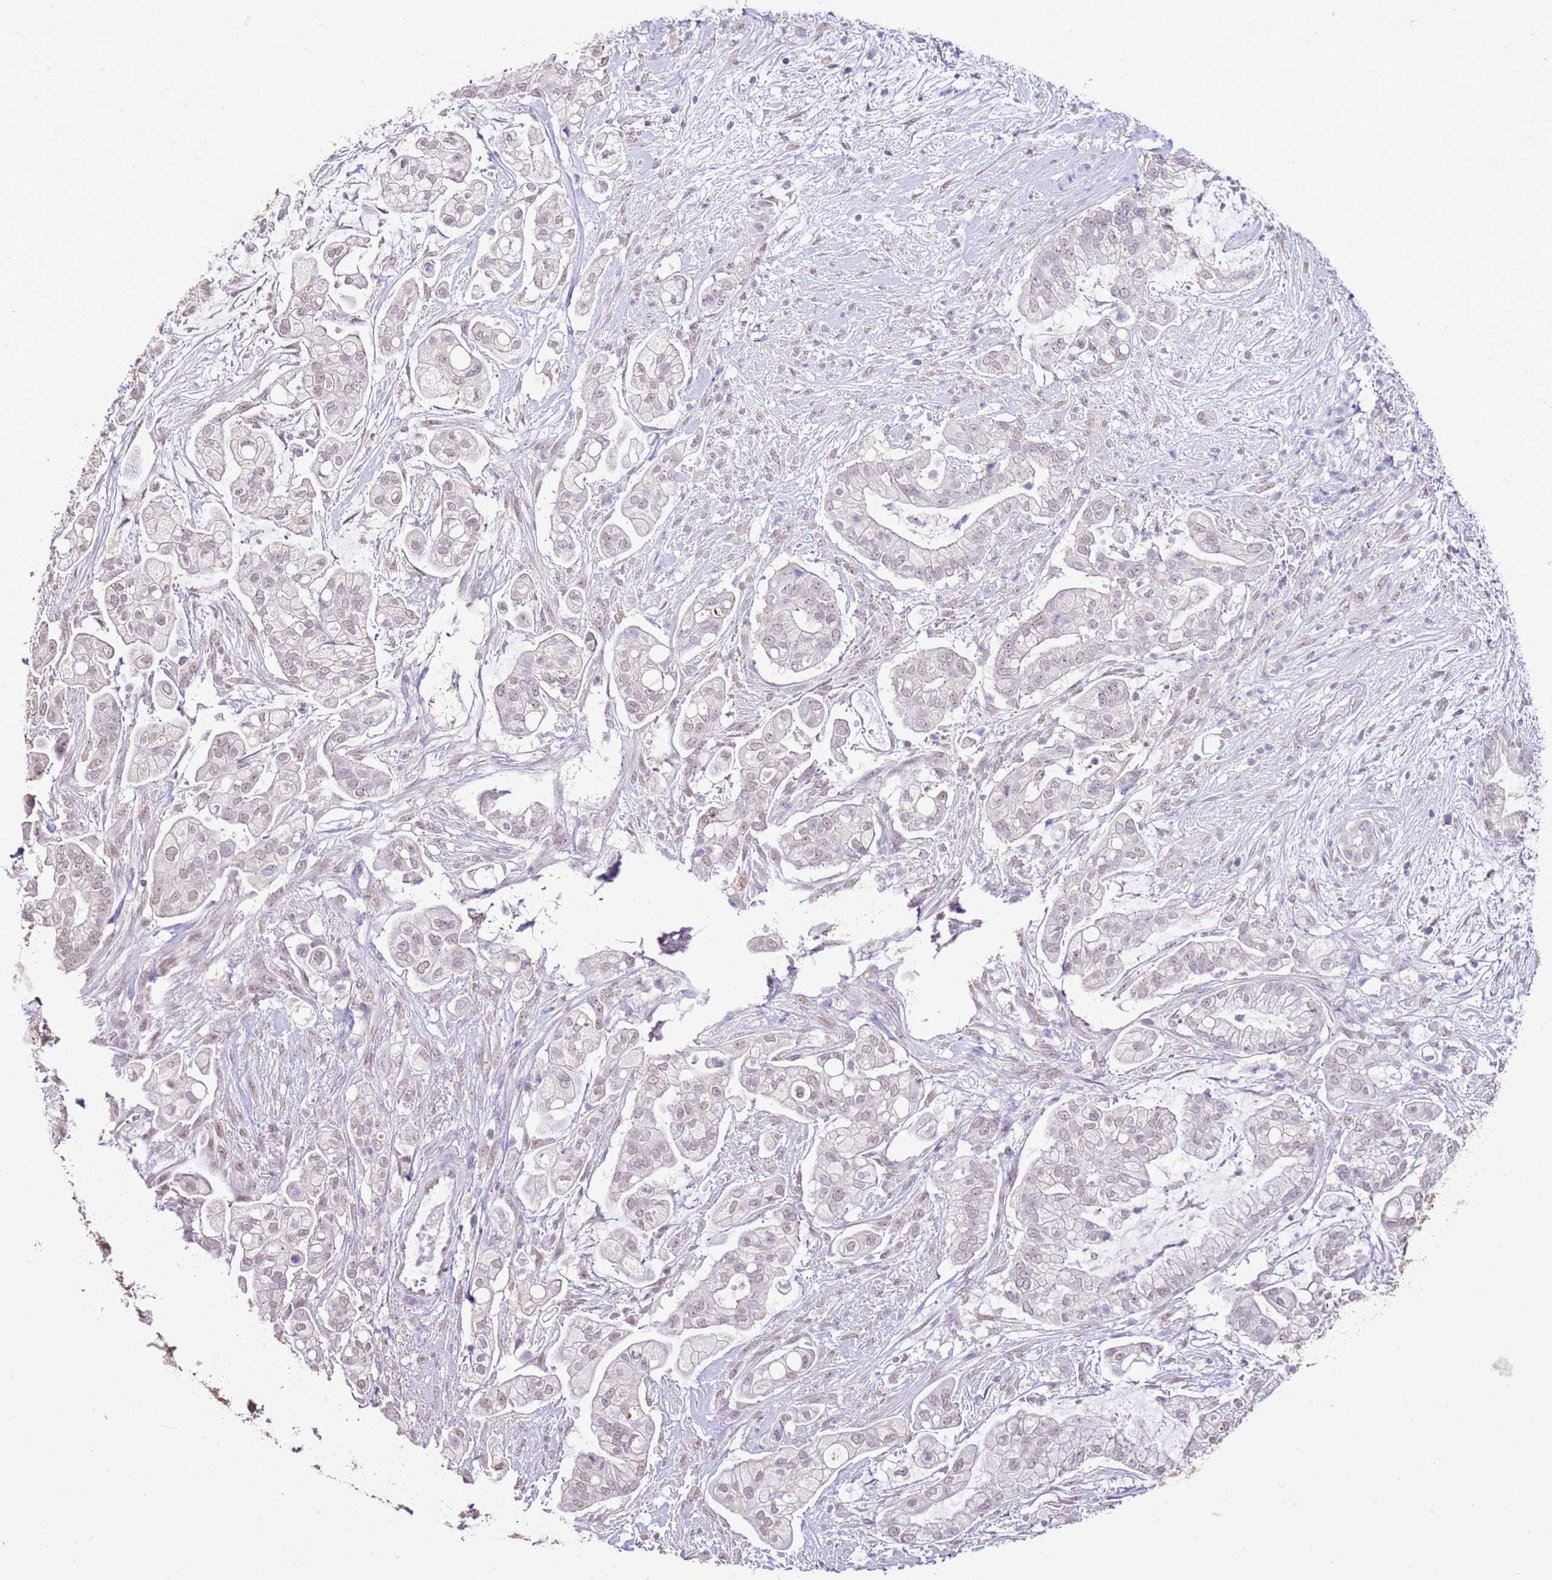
{"staining": {"intensity": "weak", "quantity": "25%-75%", "location": "nuclear"}, "tissue": "pancreatic cancer", "cell_type": "Tumor cells", "image_type": "cancer", "snomed": [{"axis": "morphology", "description": "Adenocarcinoma, NOS"}, {"axis": "topography", "description": "Pancreas"}], "caption": "Pancreatic cancer was stained to show a protein in brown. There is low levels of weak nuclear staining in about 25%-75% of tumor cells.", "gene": "IZUMO4", "patient": {"sex": "female", "age": 69}}